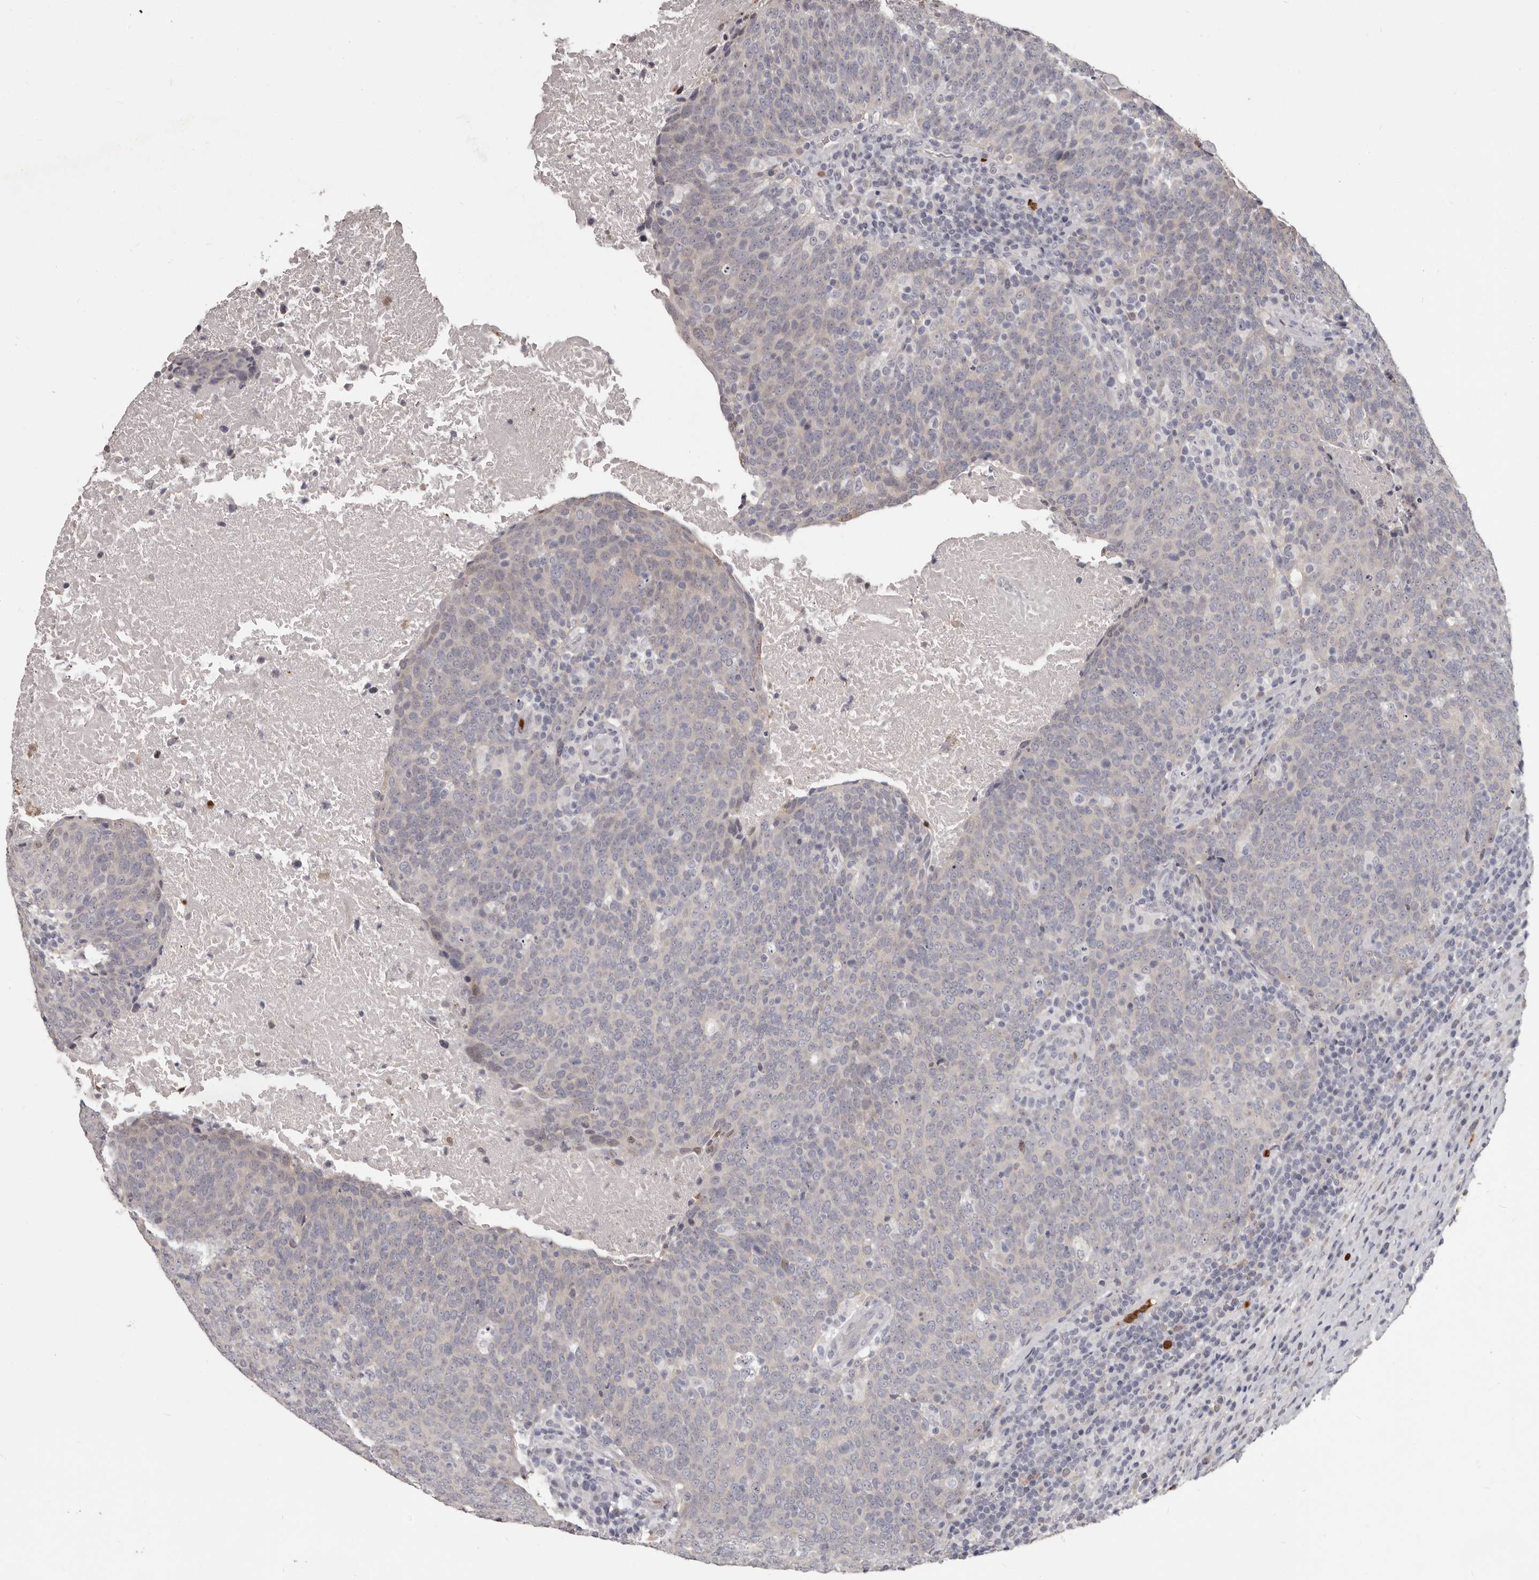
{"staining": {"intensity": "negative", "quantity": "none", "location": "none"}, "tissue": "head and neck cancer", "cell_type": "Tumor cells", "image_type": "cancer", "snomed": [{"axis": "morphology", "description": "Squamous cell carcinoma, NOS"}, {"axis": "morphology", "description": "Squamous cell carcinoma, metastatic, NOS"}, {"axis": "topography", "description": "Lymph node"}, {"axis": "topography", "description": "Head-Neck"}], "caption": "This is a image of IHC staining of head and neck metastatic squamous cell carcinoma, which shows no staining in tumor cells.", "gene": "GPR157", "patient": {"sex": "male", "age": 62}}